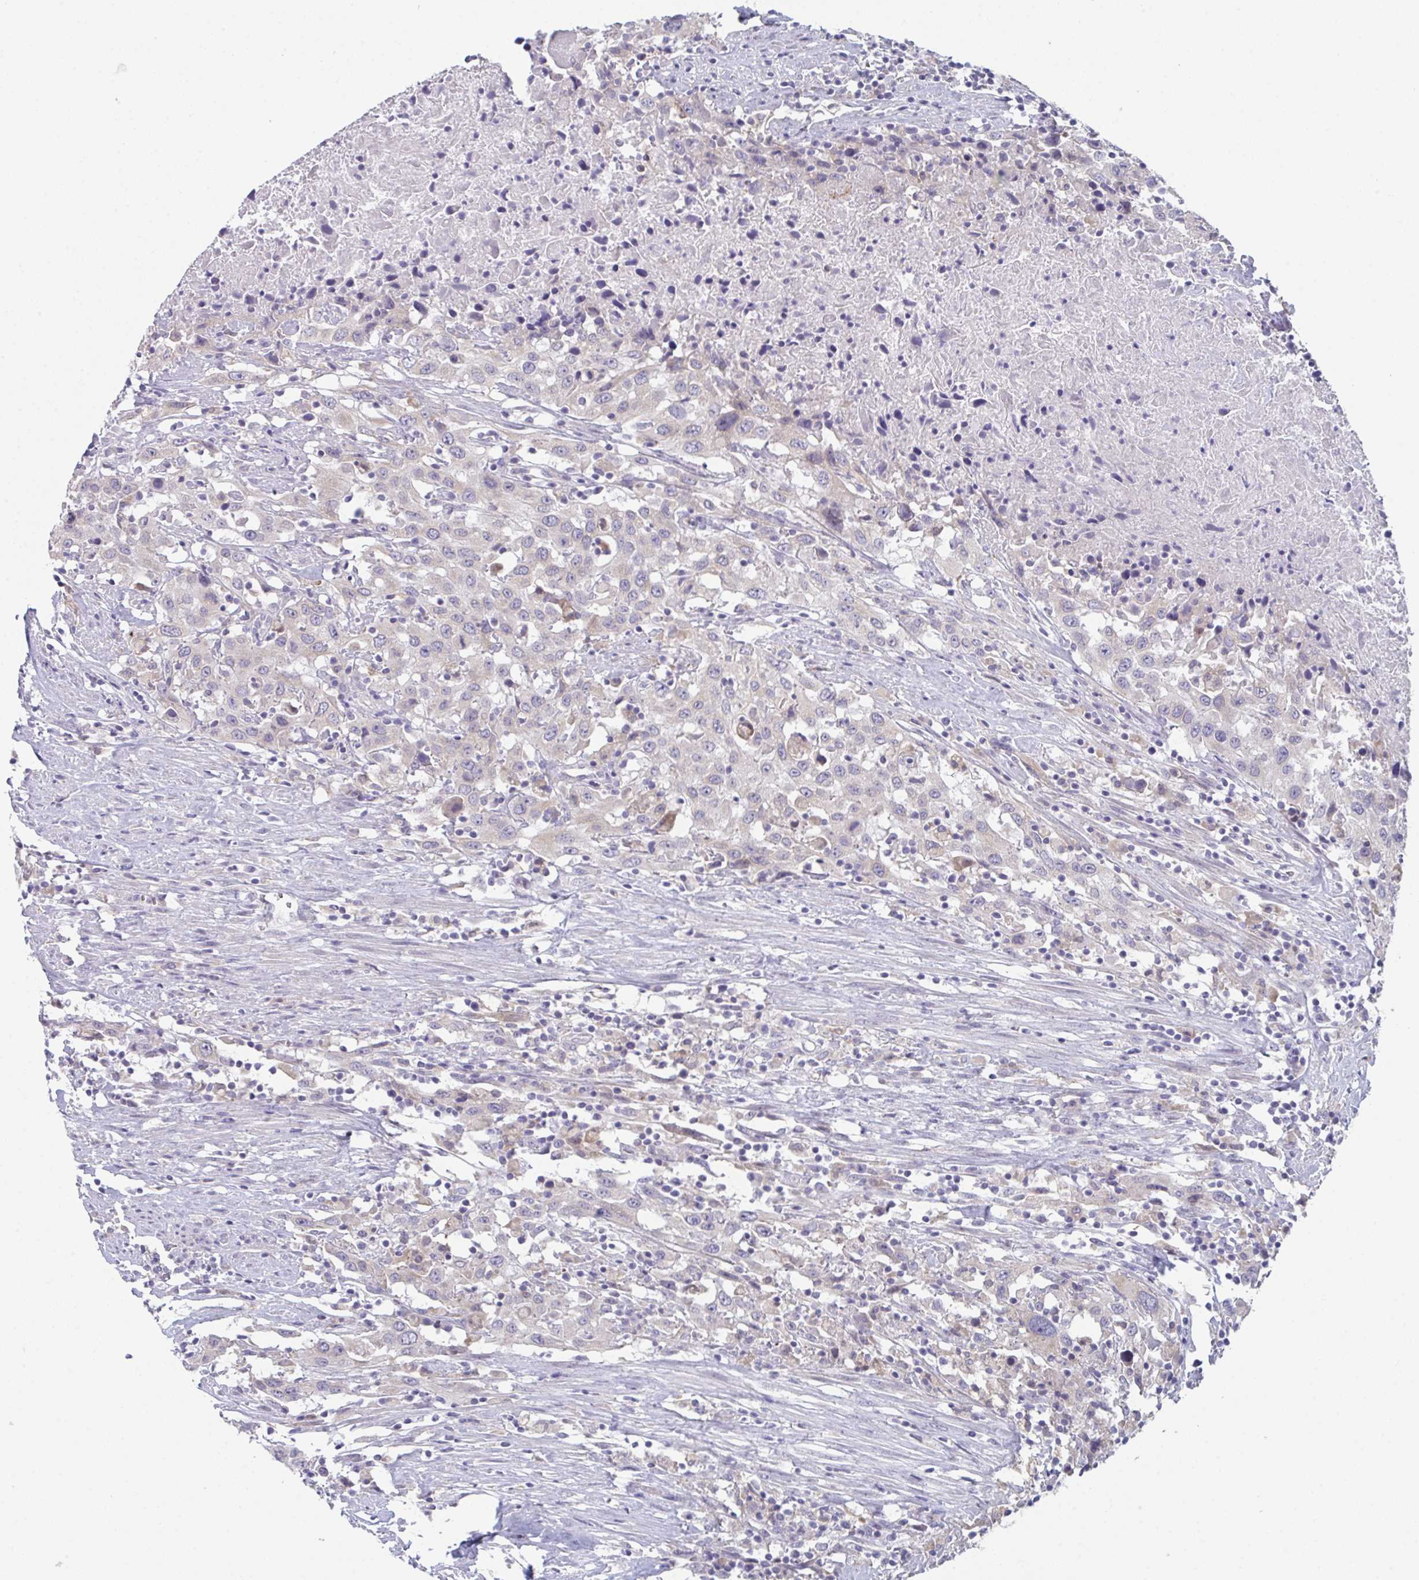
{"staining": {"intensity": "negative", "quantity": "none", "location": "none"}, "tissue": "urothelial cancer", "cell_type": "Tumor cells", "image_type": "cancer", "snomed": [{"axis": "morphology", "description": "Urothelial carcinoma, High grade"}, {"axis": "topography", "description": "Urinary bladder"}], "caption": "High-grade urothelial carcinoma stained for a protein using immunohistochemistry (IHC) shows no expression tumor cells.", "gene": "PTPRD", "patient": {"sex": "male", "age": 61}}